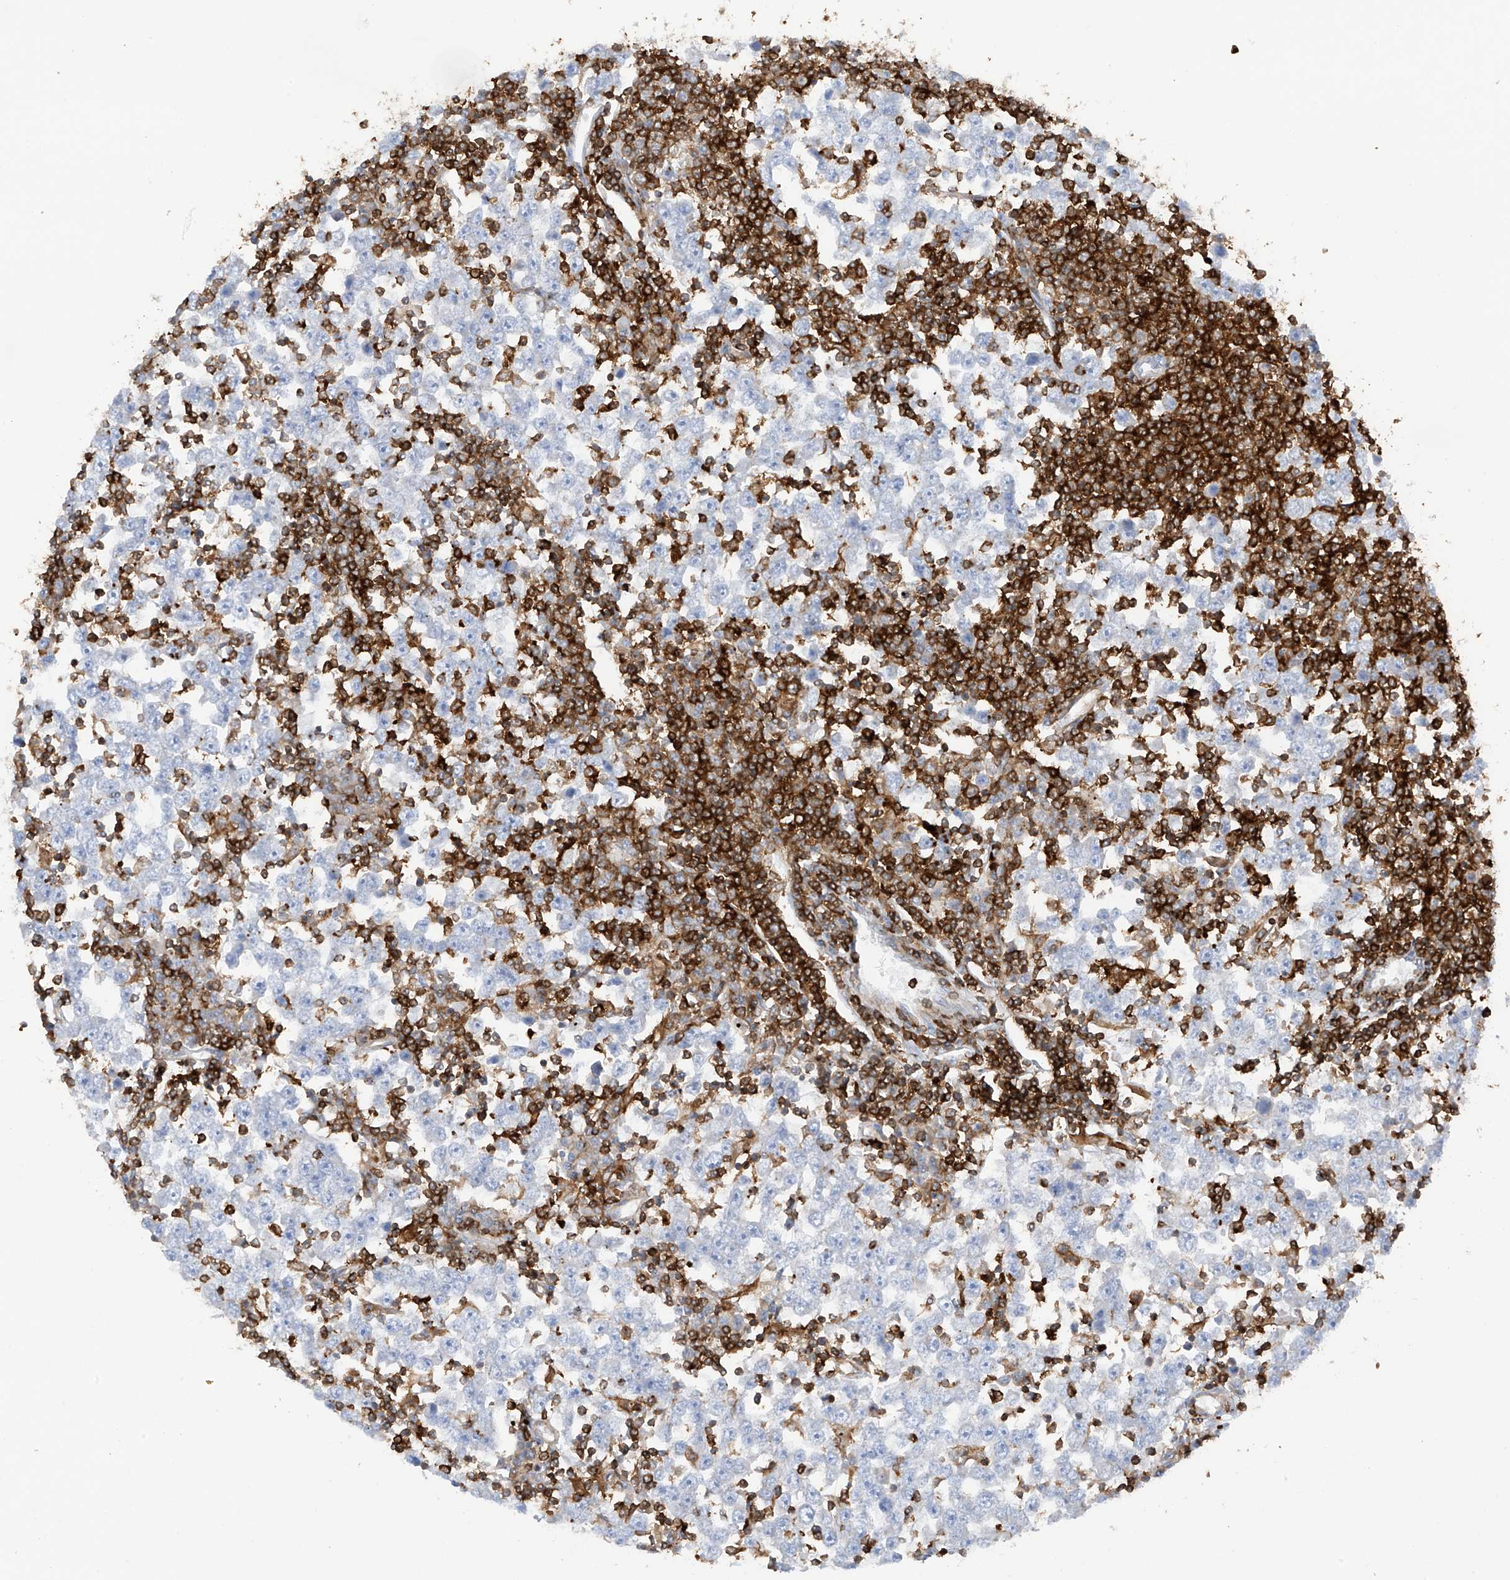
{"staining": {"intensity": "negative", "quantity": "none", "location": "none"}, "tissue": "testis cancer", "cell_type": "Tumor cells", "image_type": "cancer", "snomed": [{"axis": "morphology", "description": "Seminoma, NOS"}, {"axis": "topography", "description": "Testis"}], "caption": "IHC histopathology image of testis seminoma stained for a protein (brown), which demonstrates no expression in tumor cells.", "gene": "ARHGAP25", "patient": {"sex": "male", "age": 65}}